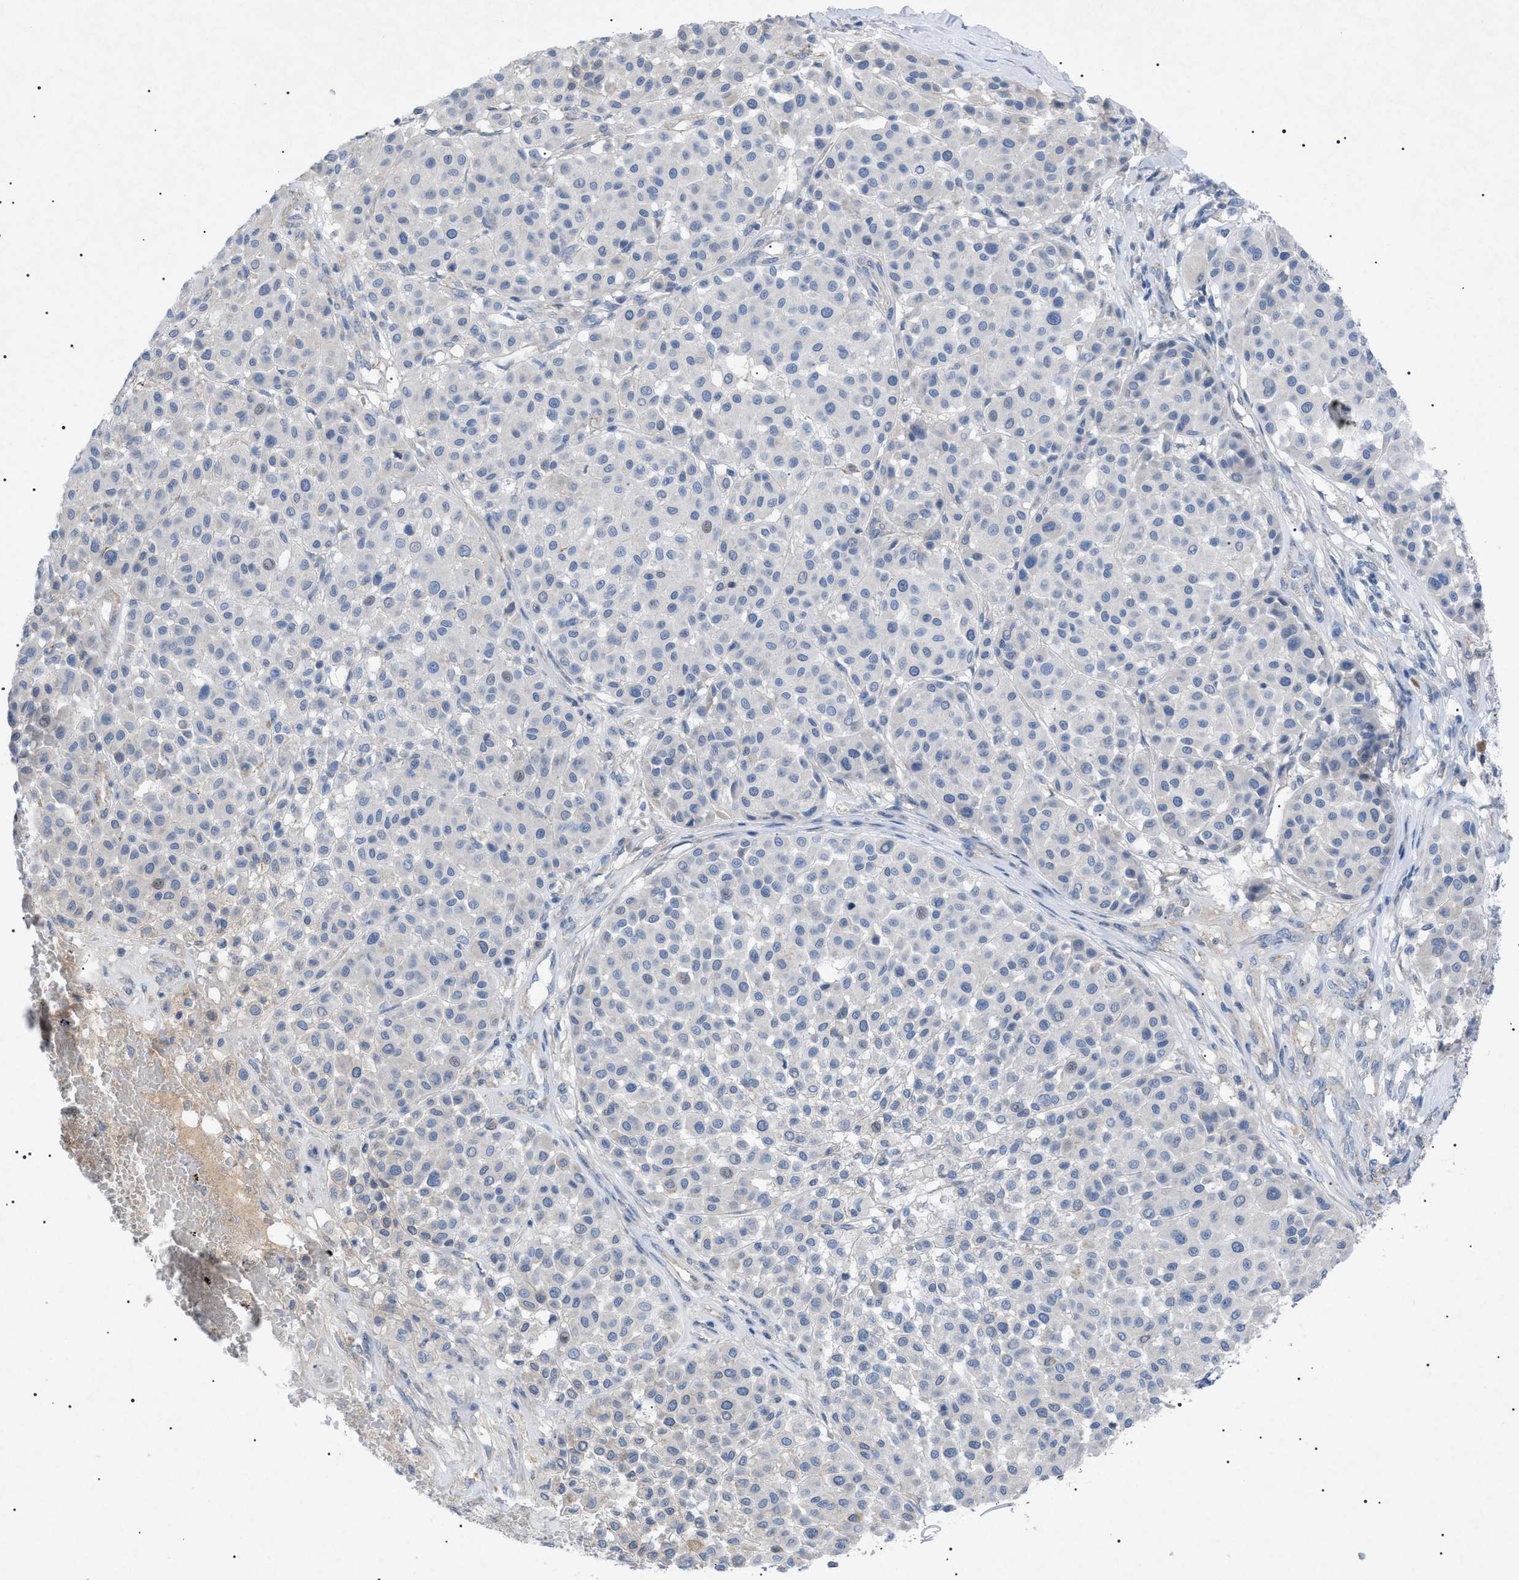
{"staining": {"intensity": "negative", "quantity": "none", "location": "none"}, "tissue": "melanoma", "cell_type": "Tumor cells", "image_type": "cancer", "snomed": [{"axis": "morphology", "description": "Malignant melanoma, Metastatic site"}, {"axis": "topography", "description": "Soft tissue"}], "caption": "High magnification brightfield microscopy of malignant melanoma (metastatic site) stained with DAB (brown) and counterstained with hematoxylin (blue): tumor cells show no significant expression.", "gene": "ADAMTS1", "patient": {"sex": "male", "age": 41}}